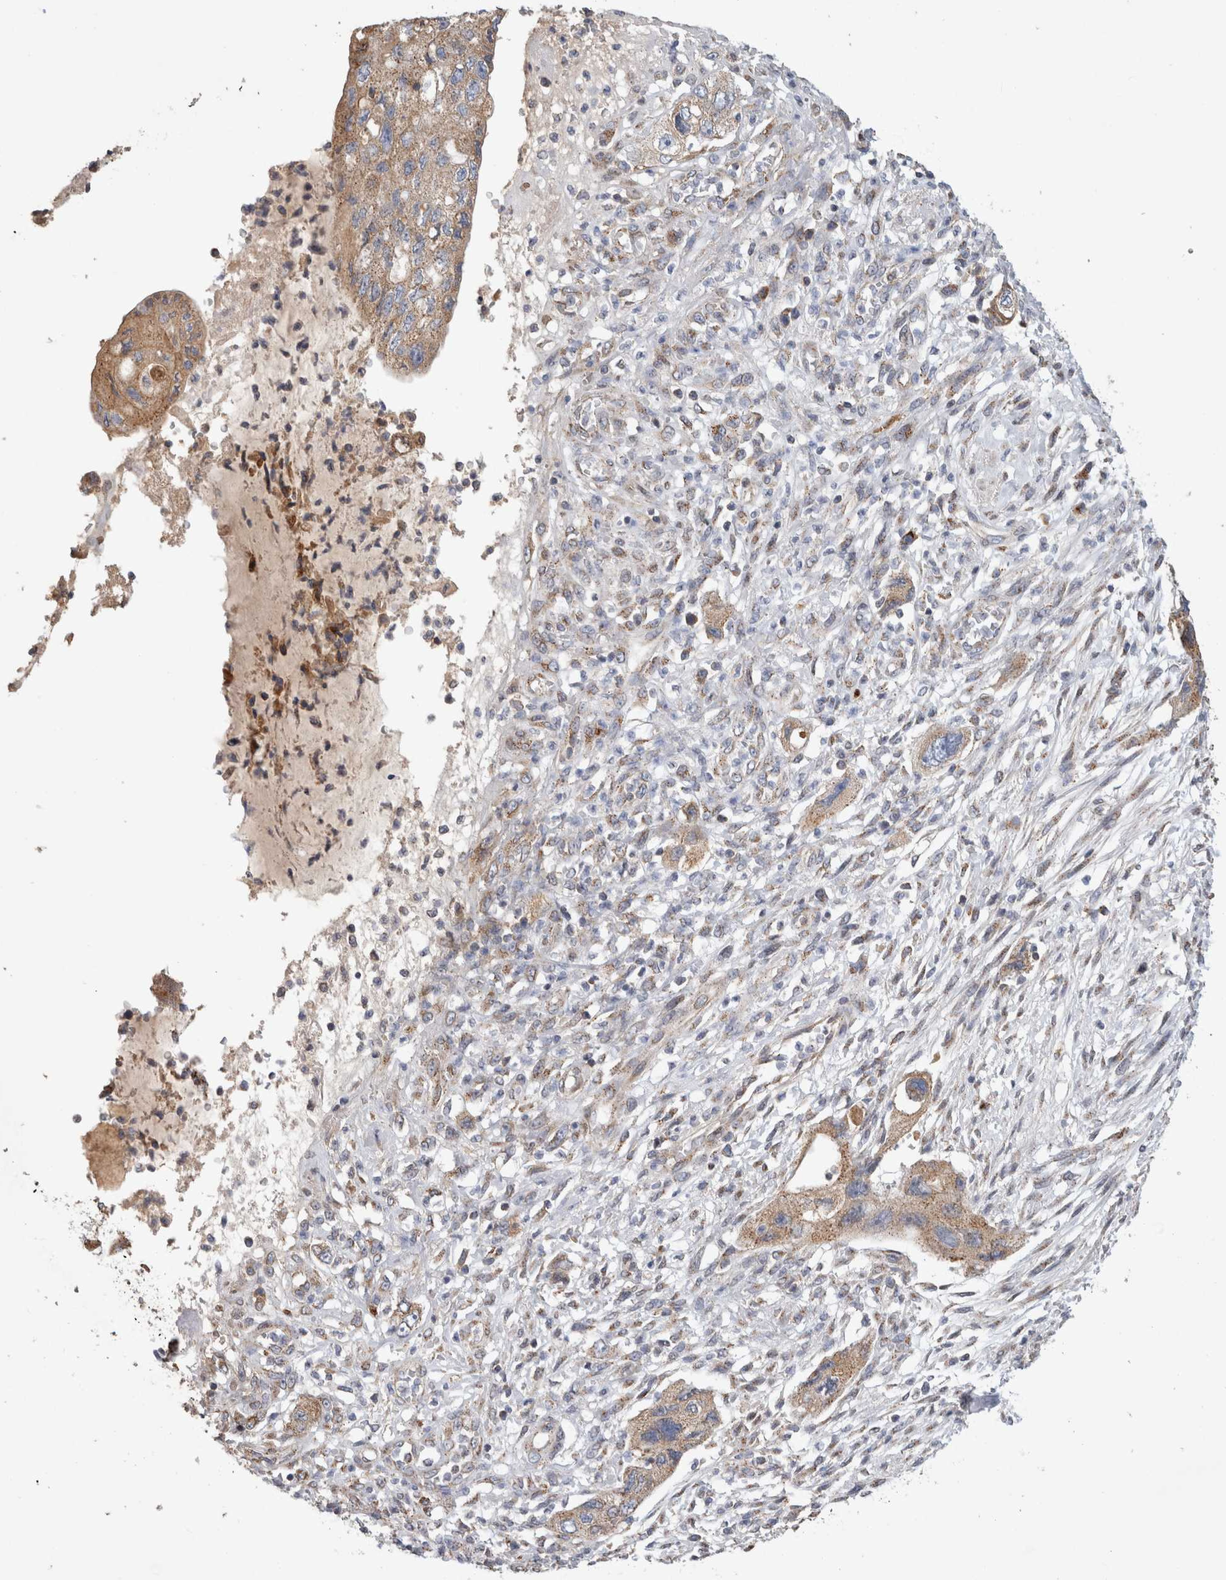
{"staining": {"intensity": "moderate", "quantity": ">75%", "location": "cytoplasmic/membranous"}, "tissue": "pancreatic cancer", "cell_type": "Tumor cells", "image_type": "cancer", "snomed": [{"axis": "morphology", "description": "Adenocarcinoma, NOS"}, {"axis": "topography", "description": "Pancreas"}], "caption": "Immunohistochemical staining of pancreatic cancer (adenocarcinoma) reveals medium levels of moderate cytoplasmic/membranous staining in approximately >75% of tumor cells. The protein of interest is stained brown, and the nuclei are stained in blue (DAB IHC with brightfield microscopy, high magnification).", "gene": "IARS2", "patient": {"sex": "female", "age": 73}}